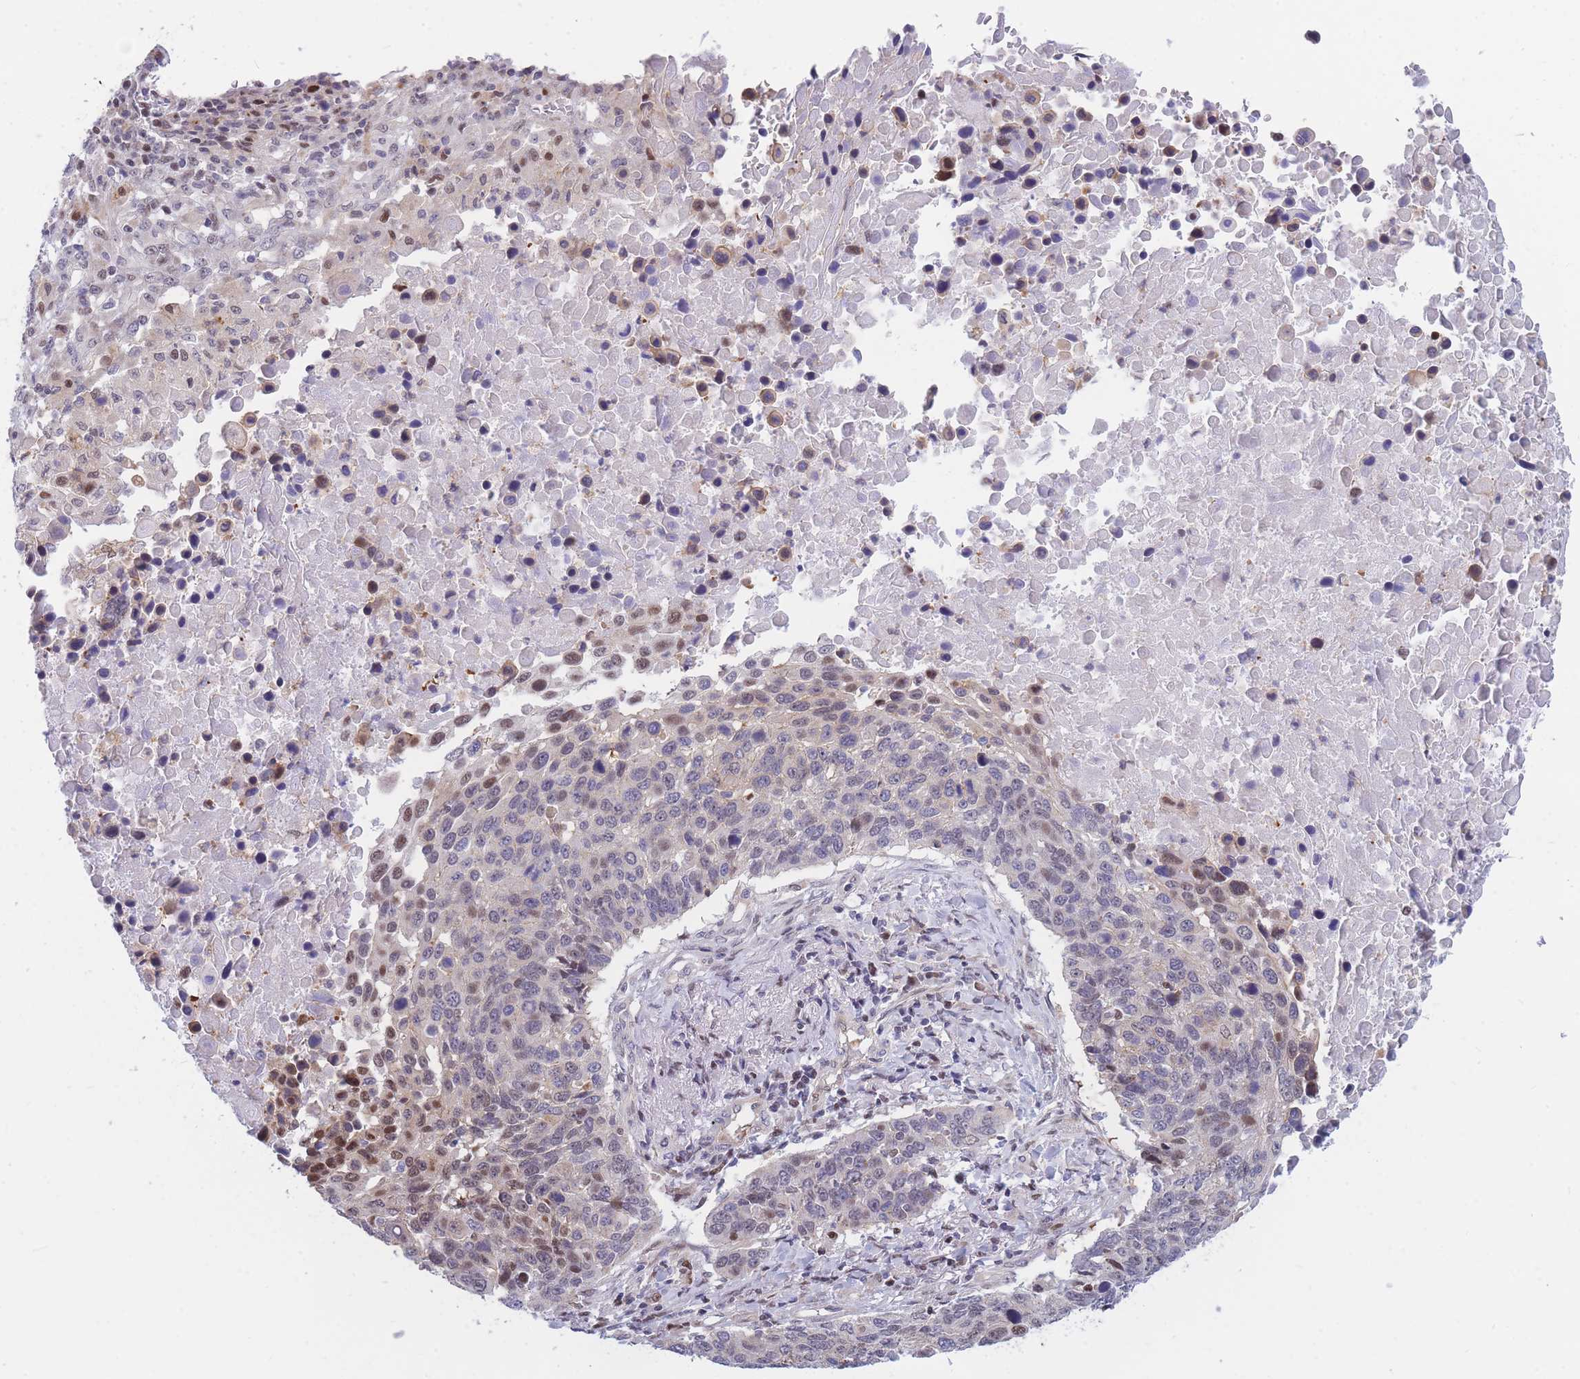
{"staining": {"intensity": "moderate", "quantity": "<25%", "location": "nuclear"}, "tissue": "lung cancer", "cell_type": "Tumor cells", "image_type": "cancer", "snomed": [{"axis": "morphology", "description": "Normal tissue, NOS"}, {"axis": "morphology", "description": "Squamous cell carcinoma, NOS"}, {"axis": "topography", "description": "Lymph node"}, {"axis": "topography", "description": "Lung"}], "caption": "The image exhibits a brown stain indicating the presence of a protein in the nuclear of tumor cells in lung cancer. (DAB (3,3'-diaminobenzidine) IHC with brightfield microscopy, high magnification).", "gene": "CRACD", "patient": {"sex": "male", "age": 66}}